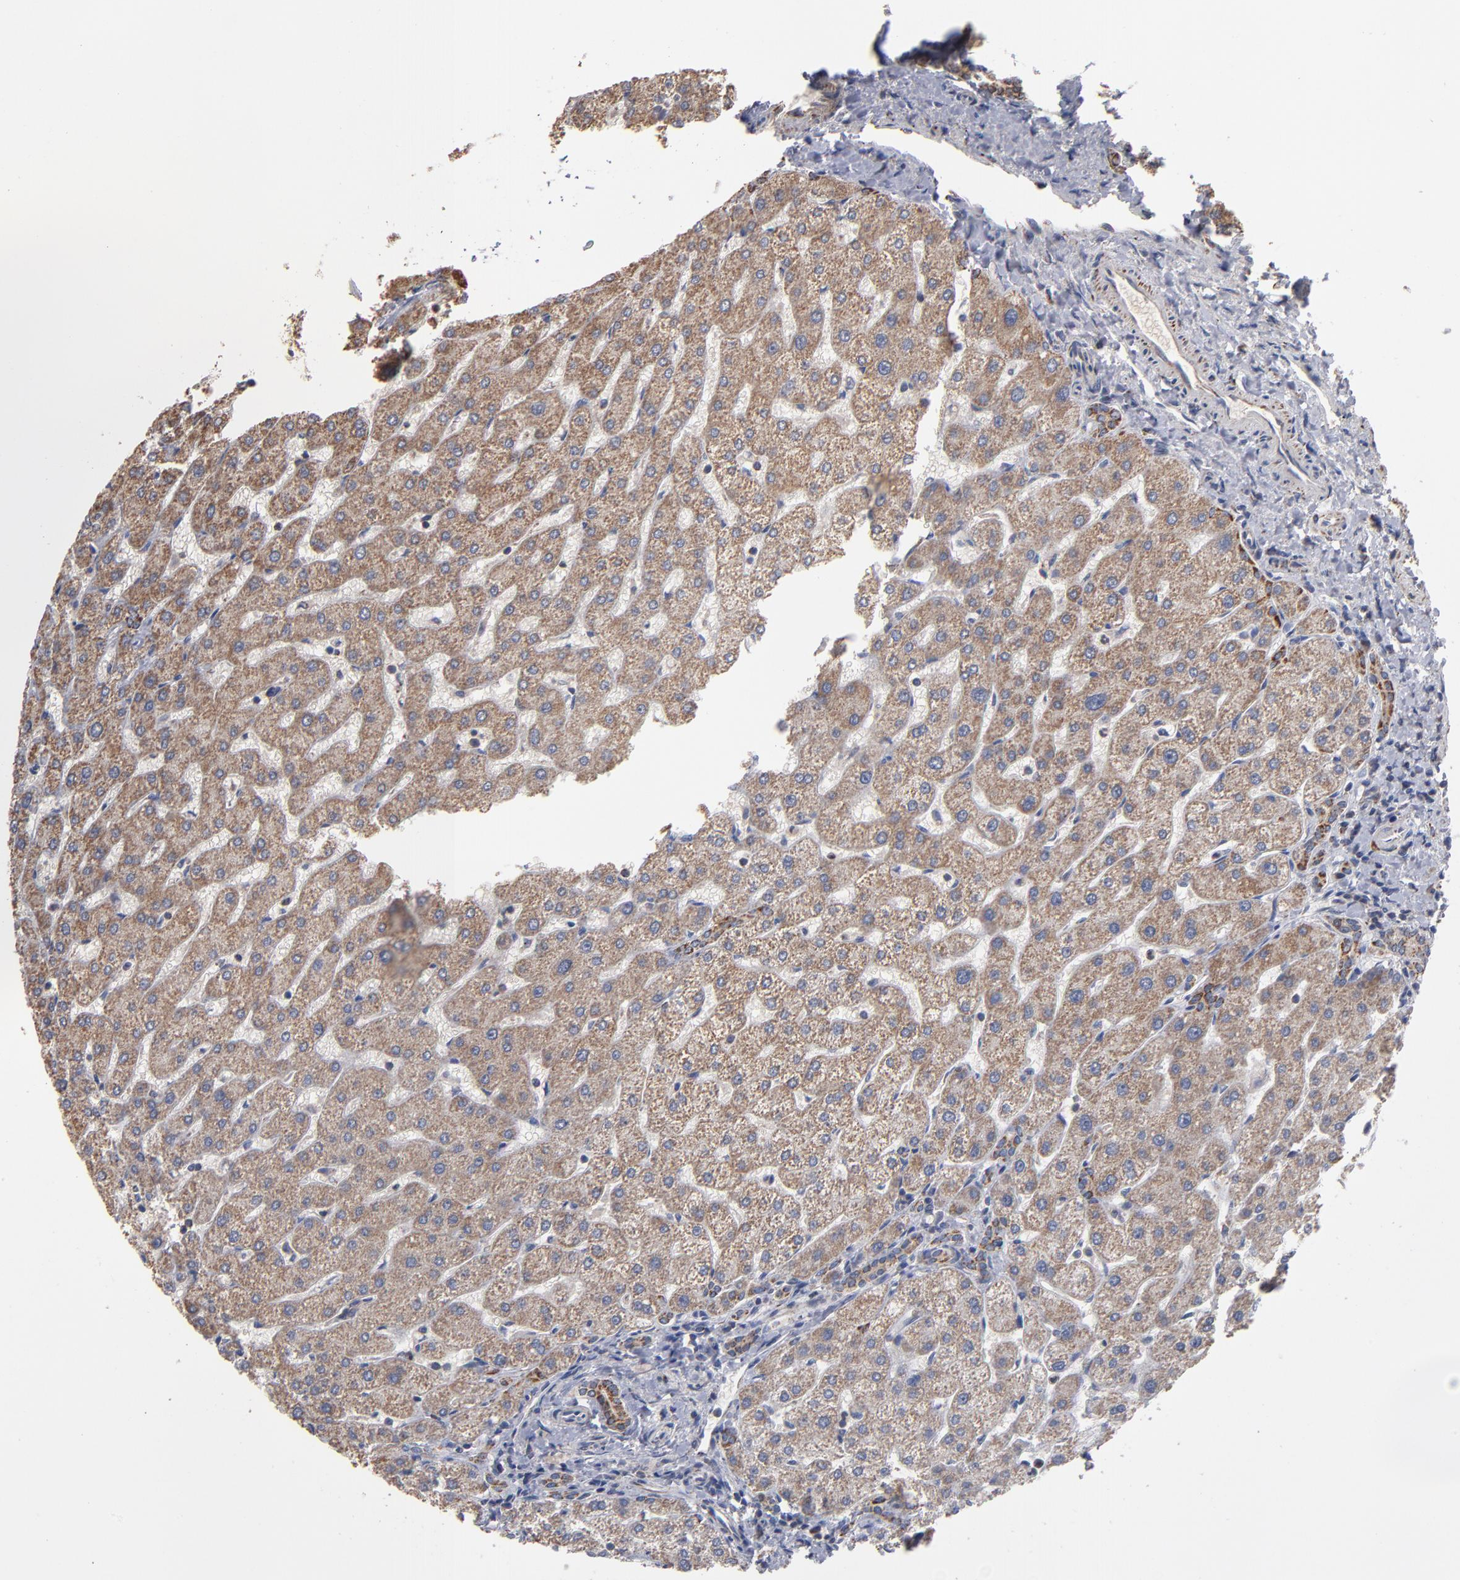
{"staining": {"intensity": "moderate", "quantity": ">75%", "location": "cytoplasmic/membranous"}, "tissue": "liver", "cell_type": "Cholangiocytes", "image_type": "normal", "snomed": [{"axis": "morphology", "description": "Normal tissue, NOS"}, {"axis": "topography", "description": "Liver"}], "caption": "A high-resolution micrograph shows immunohistochemistry (IHC) staining of benign liver, which shows moderate cytoplasmic/membranous staining in about >75% of cholangiocytes. The staining was performed using DAB (3,3'-diaminobenzidine) to visualize the protein expression in brown, while the nuclei were stained in blue with hematoxylin (Magnification: 20x).", "gene": "MIPOL1", "patient": {"sex": "male", "age": 67}}